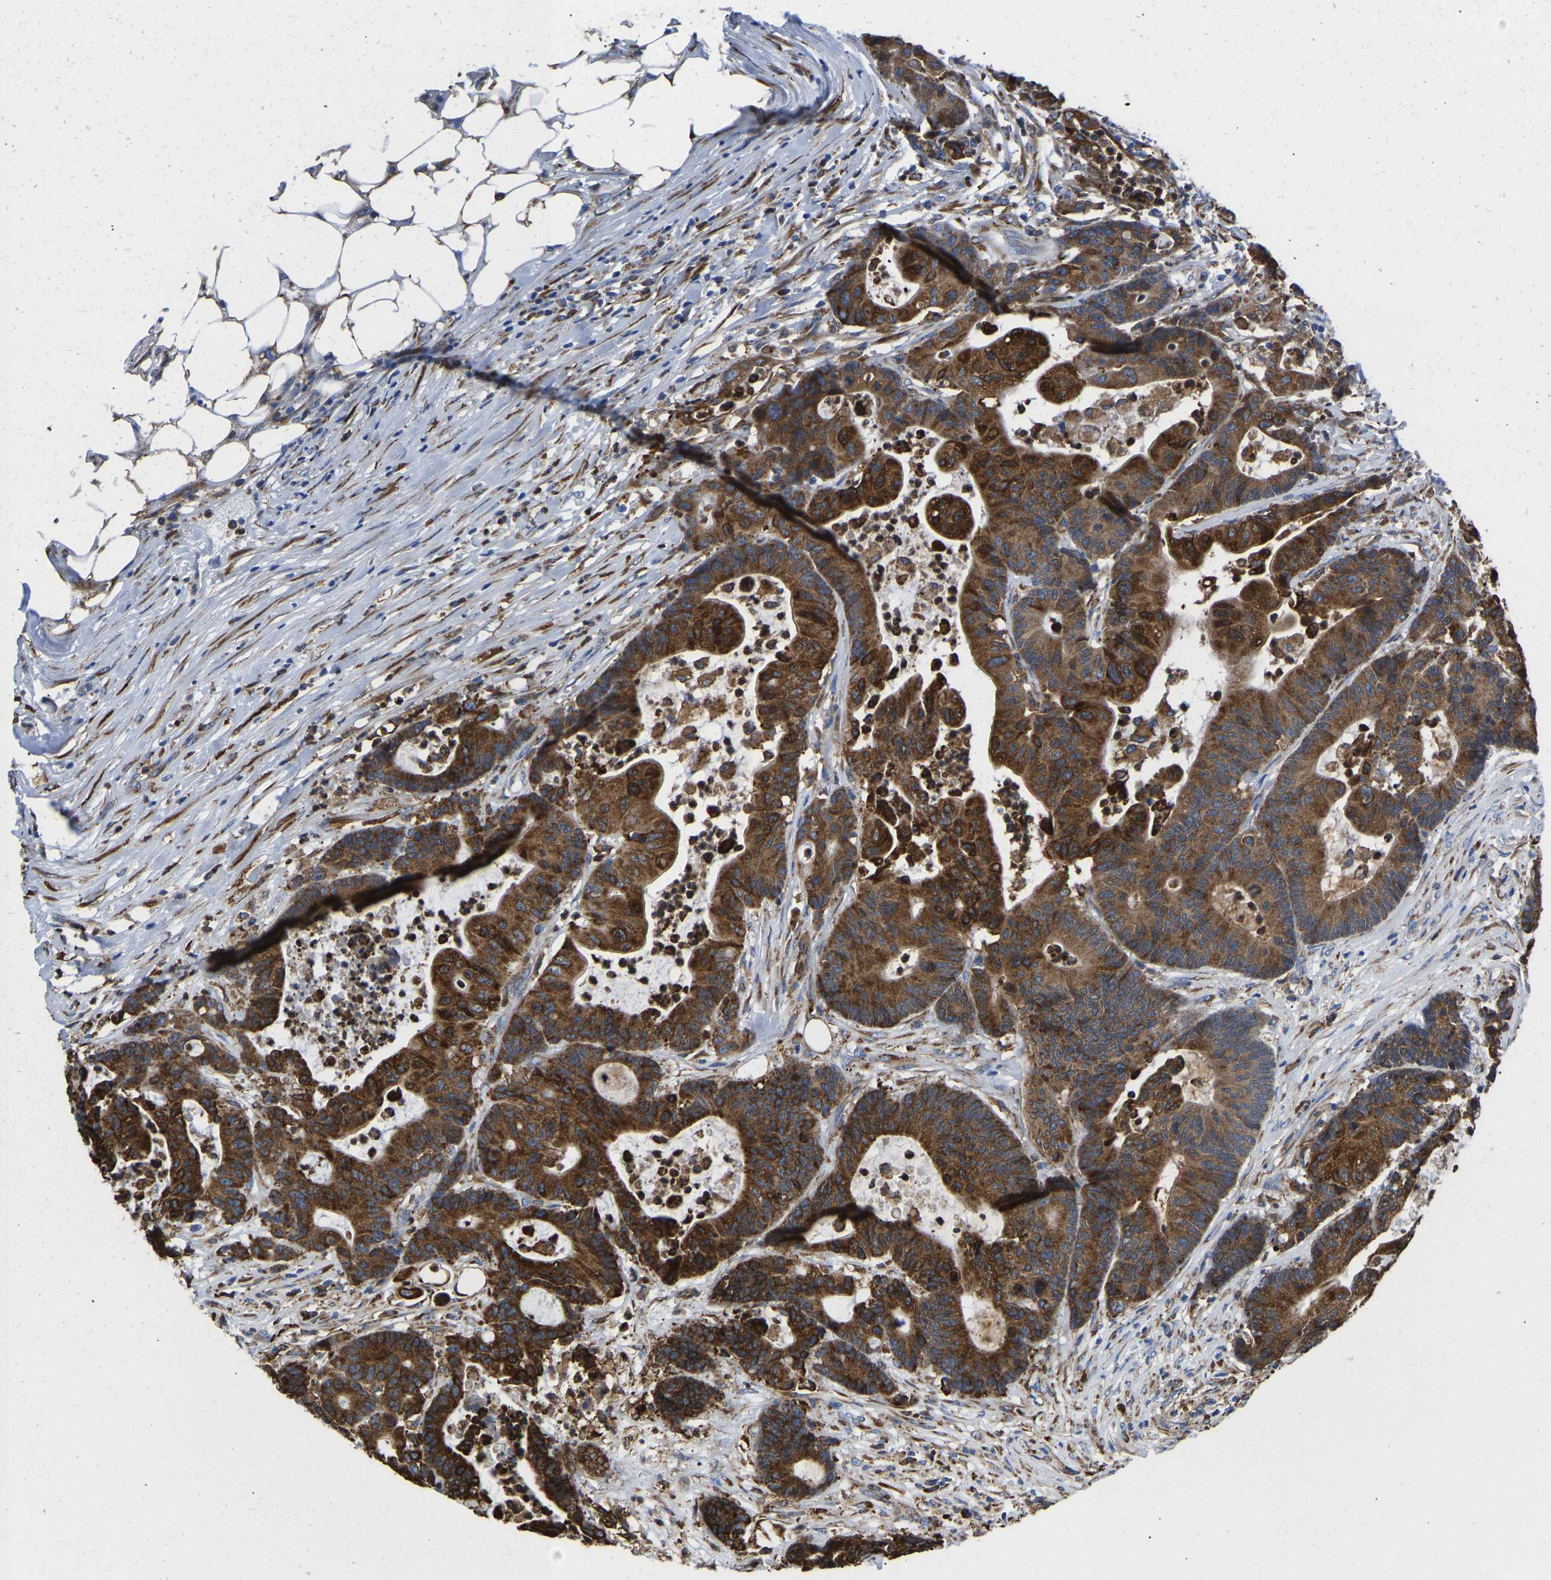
{"staining": {"intensity": "strong", "quantity": ">75%", "location": "cytoplasmic/membranous"}, "tissue": "colorectal cancer", "cell_type": "Tumor cells", "image_type": "cancer", "snomed": [{"axis": "morphology", "description": "Adenocarcinoma, NOS"}, {"axis": "topography", "description": "Colon"}], "caption": "Brown immunohistochemical staining in colorectal cancer (adenocarcinoma) exhibits strong cytoplasmic/membranous staining in about >75% of tumor cells. Using DAB (brown) and hematoxylin (blue) stains, captured at high magnification using brightfield microscopy.", "gene": "P4HB", "patient": {"sex": "female", "age": 84}}